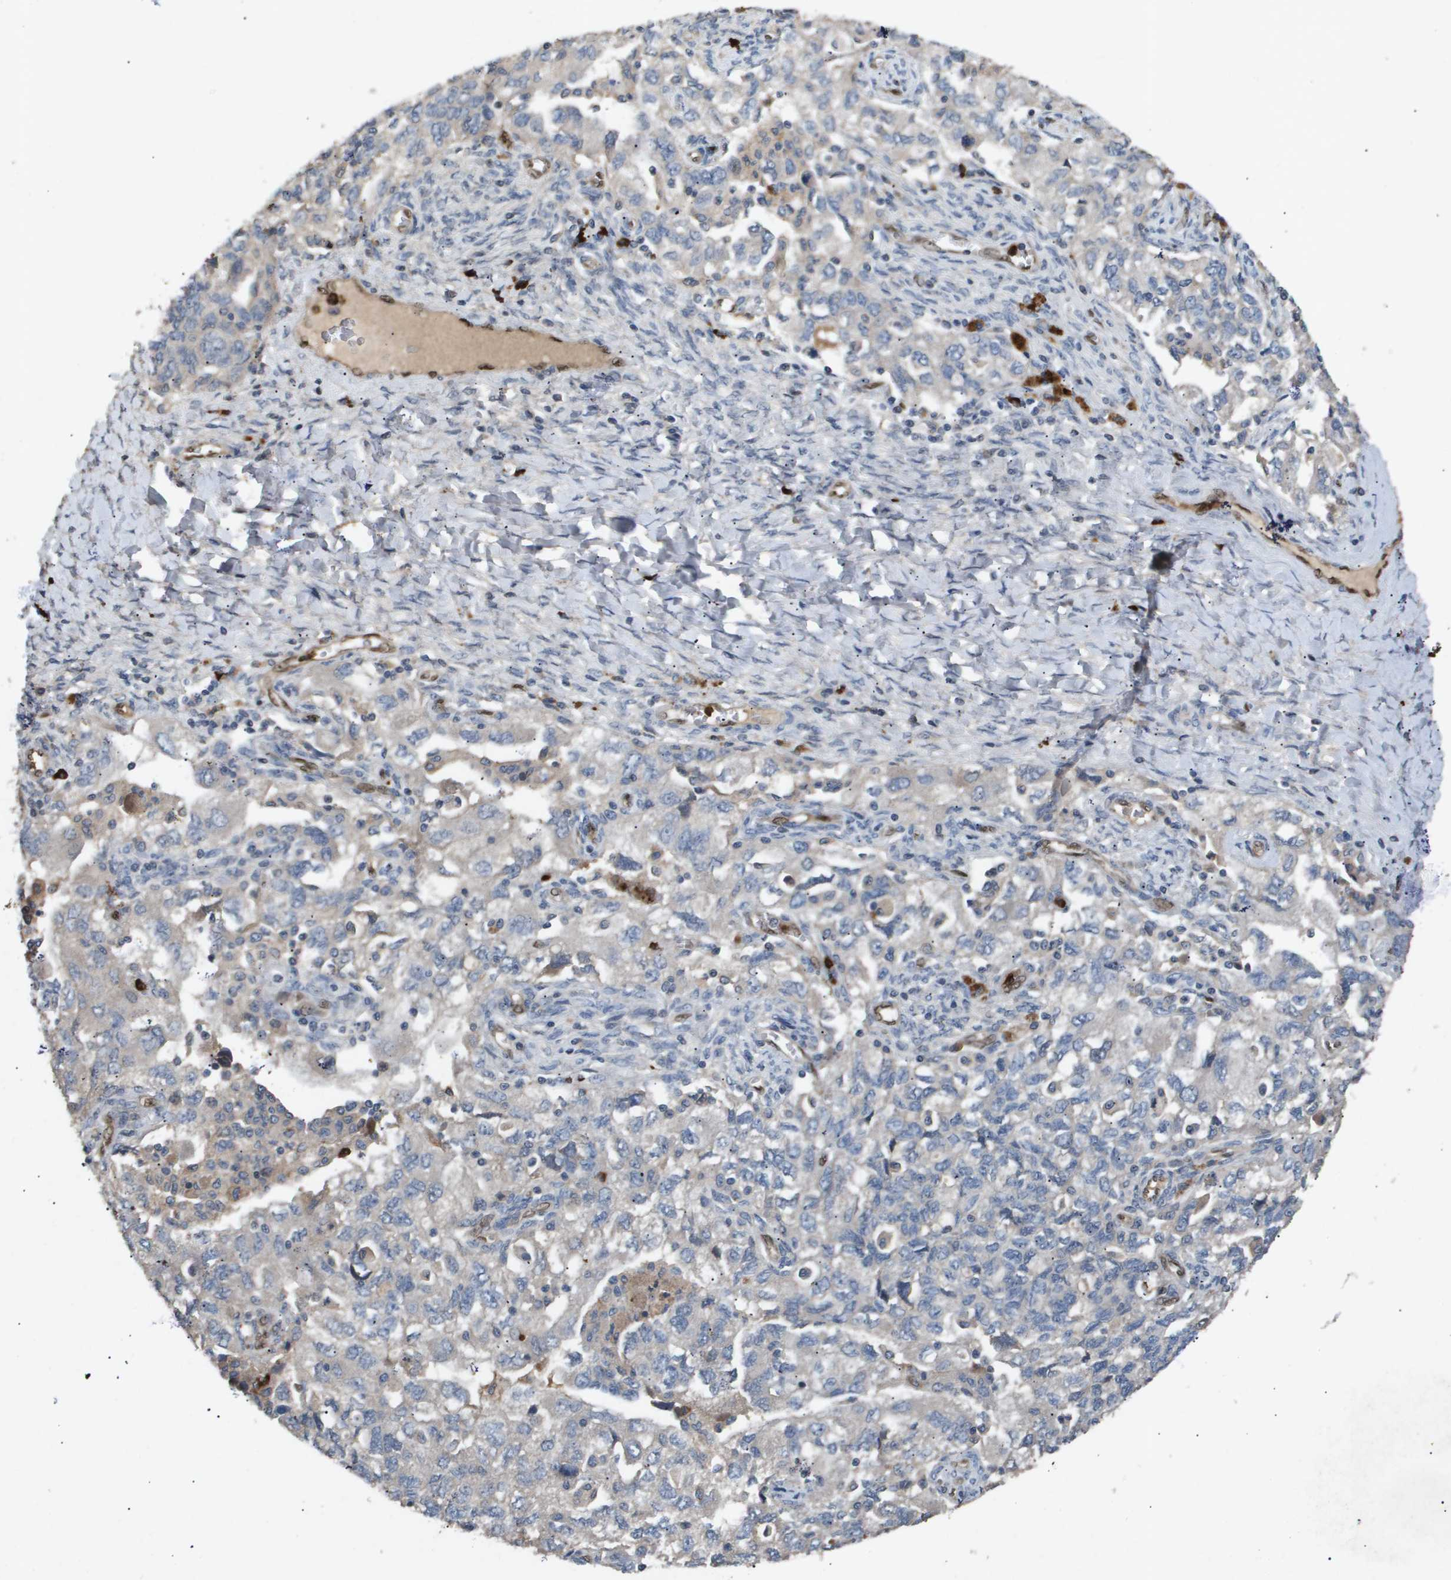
{"staining": {"intensity": "weak", "quantity": "<25%", "location": "cytoplasmic/membranous"}, "tissue": "ovarian cancer", "cell_type": "Tumor cells", "image_type": "cancer", "snomed": [{"axis": "morphology", "description": "Carcinoma, NOS"}, {"axis": "morphology", "description": "Cystadenocarcinoma, serous, NOS"}, {"axis": "topography", "description": "Ovary"}], "caption": "IHC of ovarian serous cystadenocarcinoma shows no expression in tumor cells. (DAB (3,3'-diaminobenzidine) IHC visualized using brightfield microscopy, high magnification).", "gene": "ERG", "patient": {"sex": "female", "age": 69}}